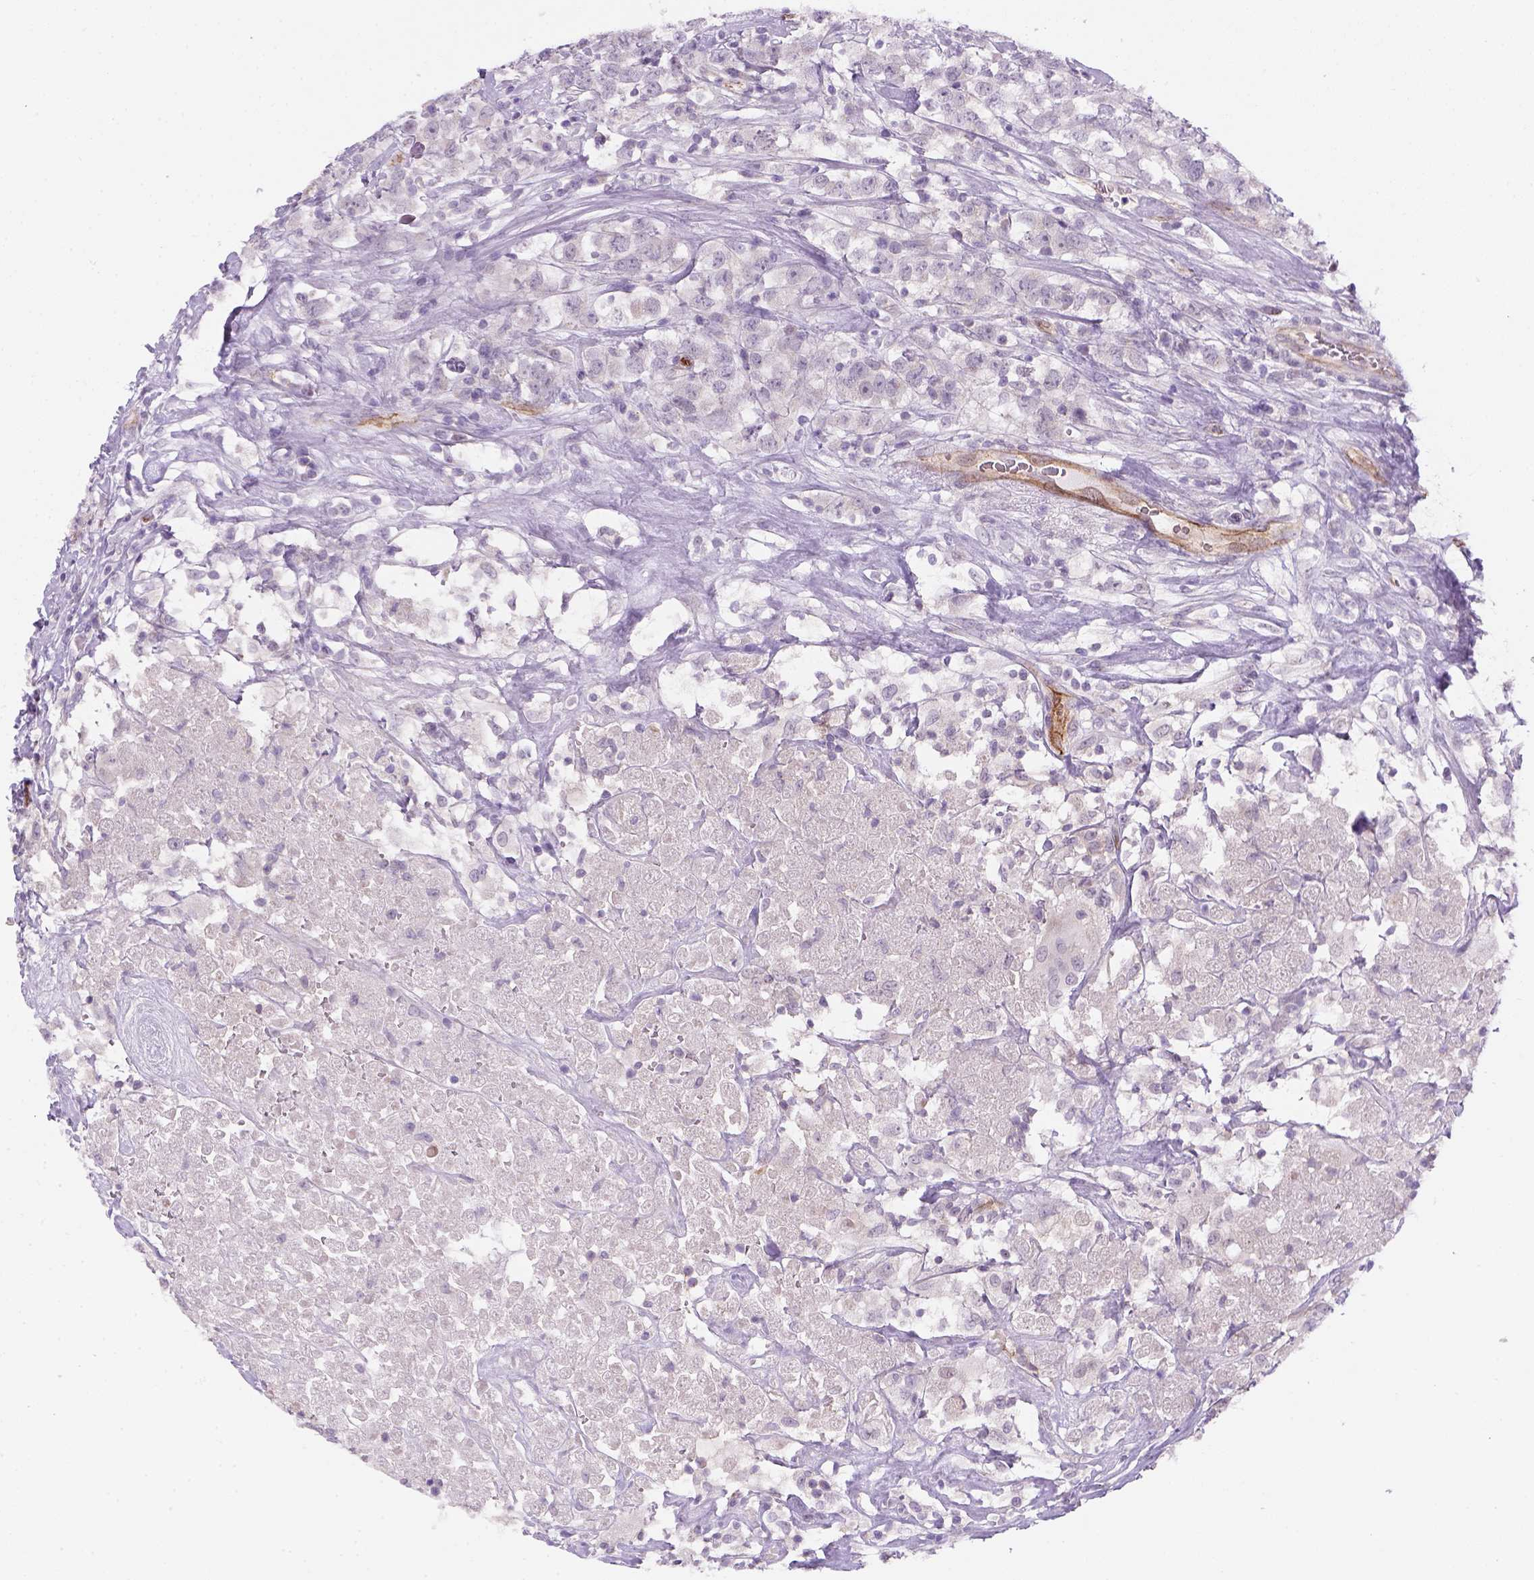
{"staining": {"intensity": "negative", "quantity": "none", "location": "none"}, "tissue": "testis cancer", "cell_type": "Tumor cells", "image_type": "cancer", "snomed": [{"axis": "morphology", "description": "Seminoma, NOS"}, {"axis": "topography", "description": "Testis"}], "caption": "An image of human testis seminoma is negative for staining in tumor cells.", "gene": "VSTM5", "patient": {"sex": "male", "age": 59}}